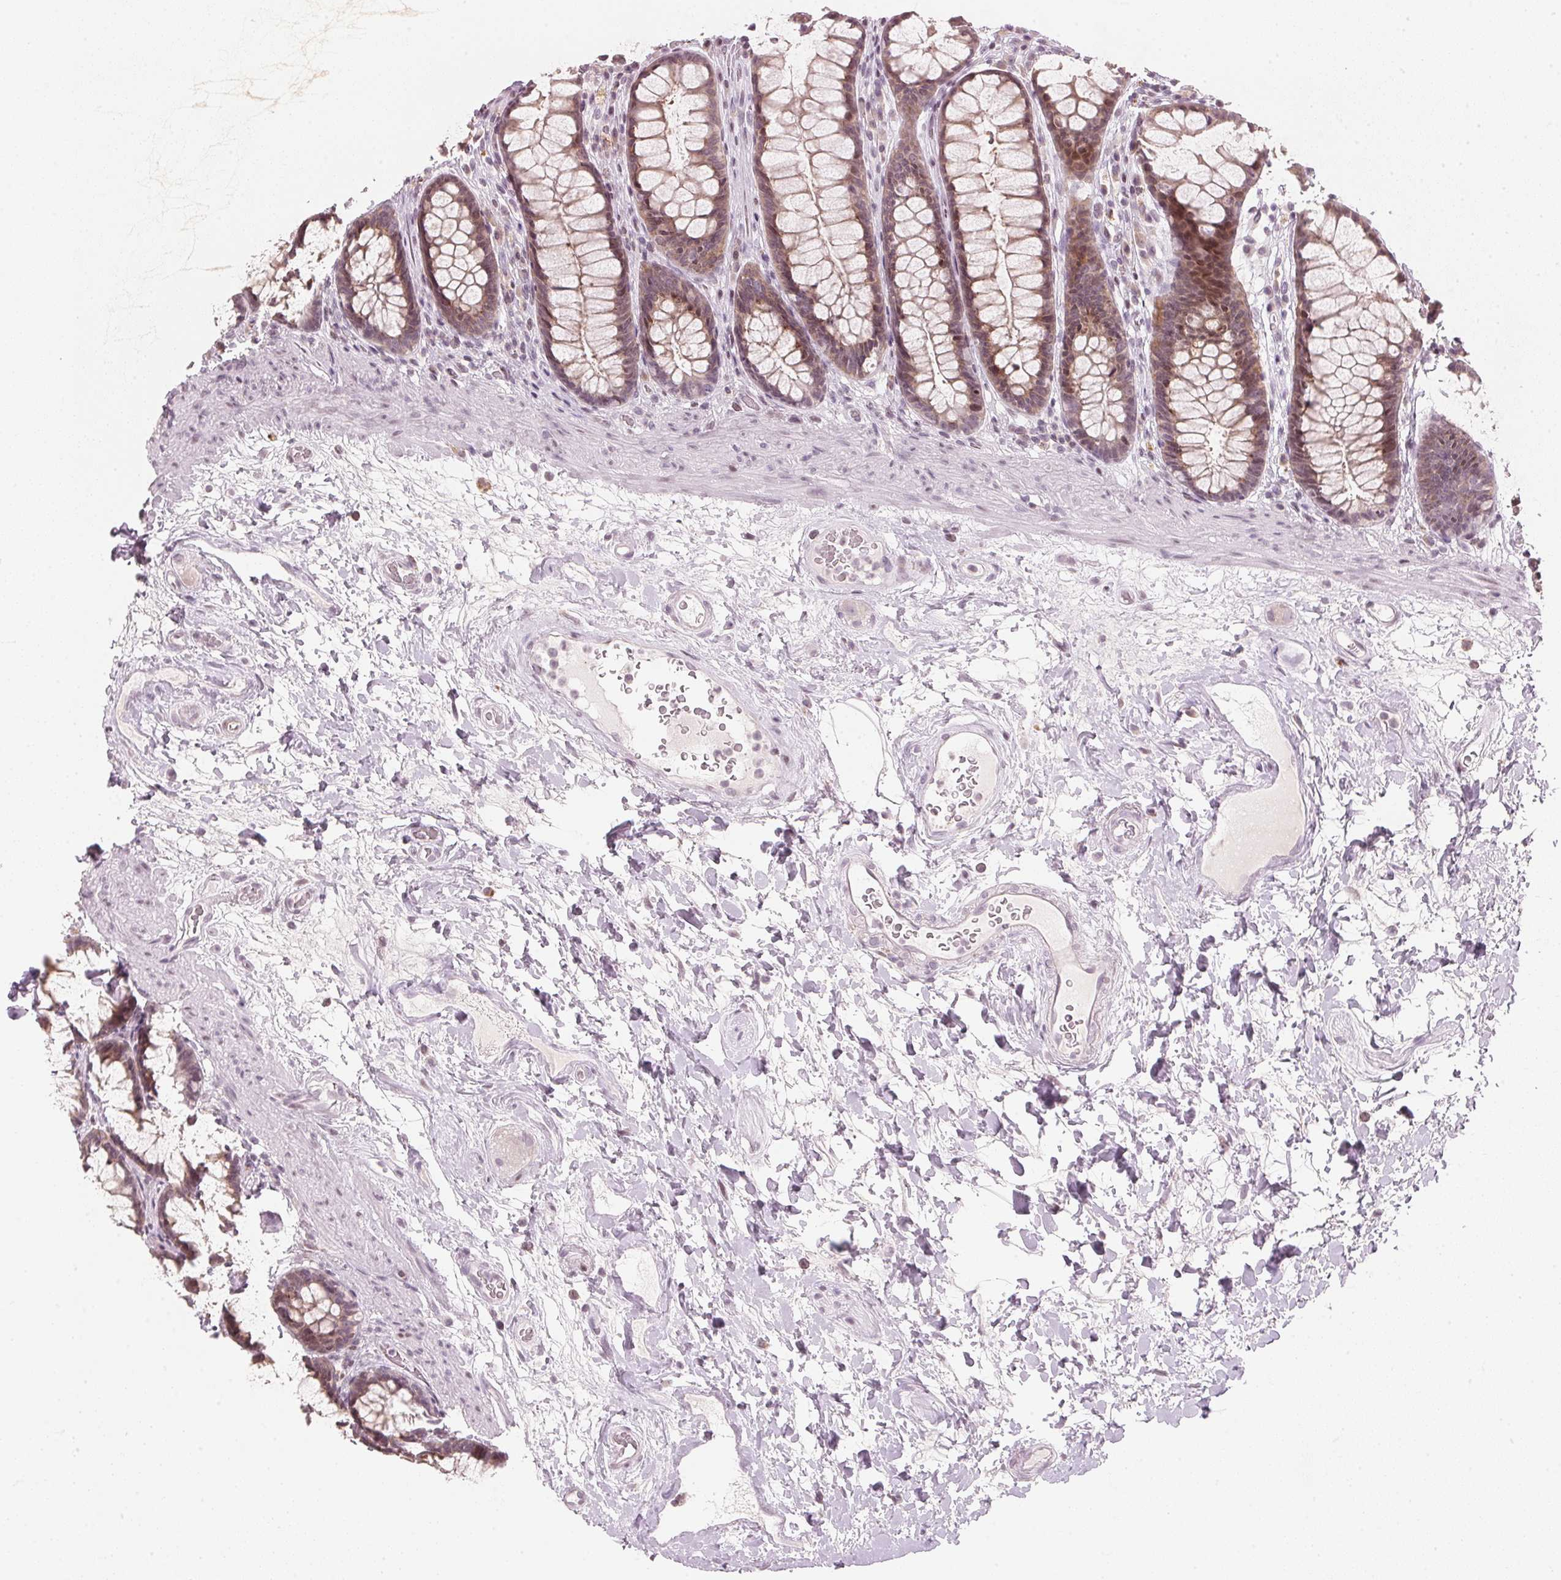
{"staining": {"intensity": "moderate", "quantity": ">75%", "location": "cytoplasmic/membranous"}, "tissue": "rectum", "cell_type": "Glandular cells", "image_type": "normal", "snomed": [{"axis": "morphology", "description": "Normal tissue, NOS"}, {"axis": "topography", "description": "Rectum"}], "caption": "This image demonstrates immunohistochemistry staining of benign rectum, with medium moderate cytoplasmic/membranous staining in approximately >75% of glandular cells.", "gene": "SFRP4", "patient": {"sex": "male", "age": 72}}